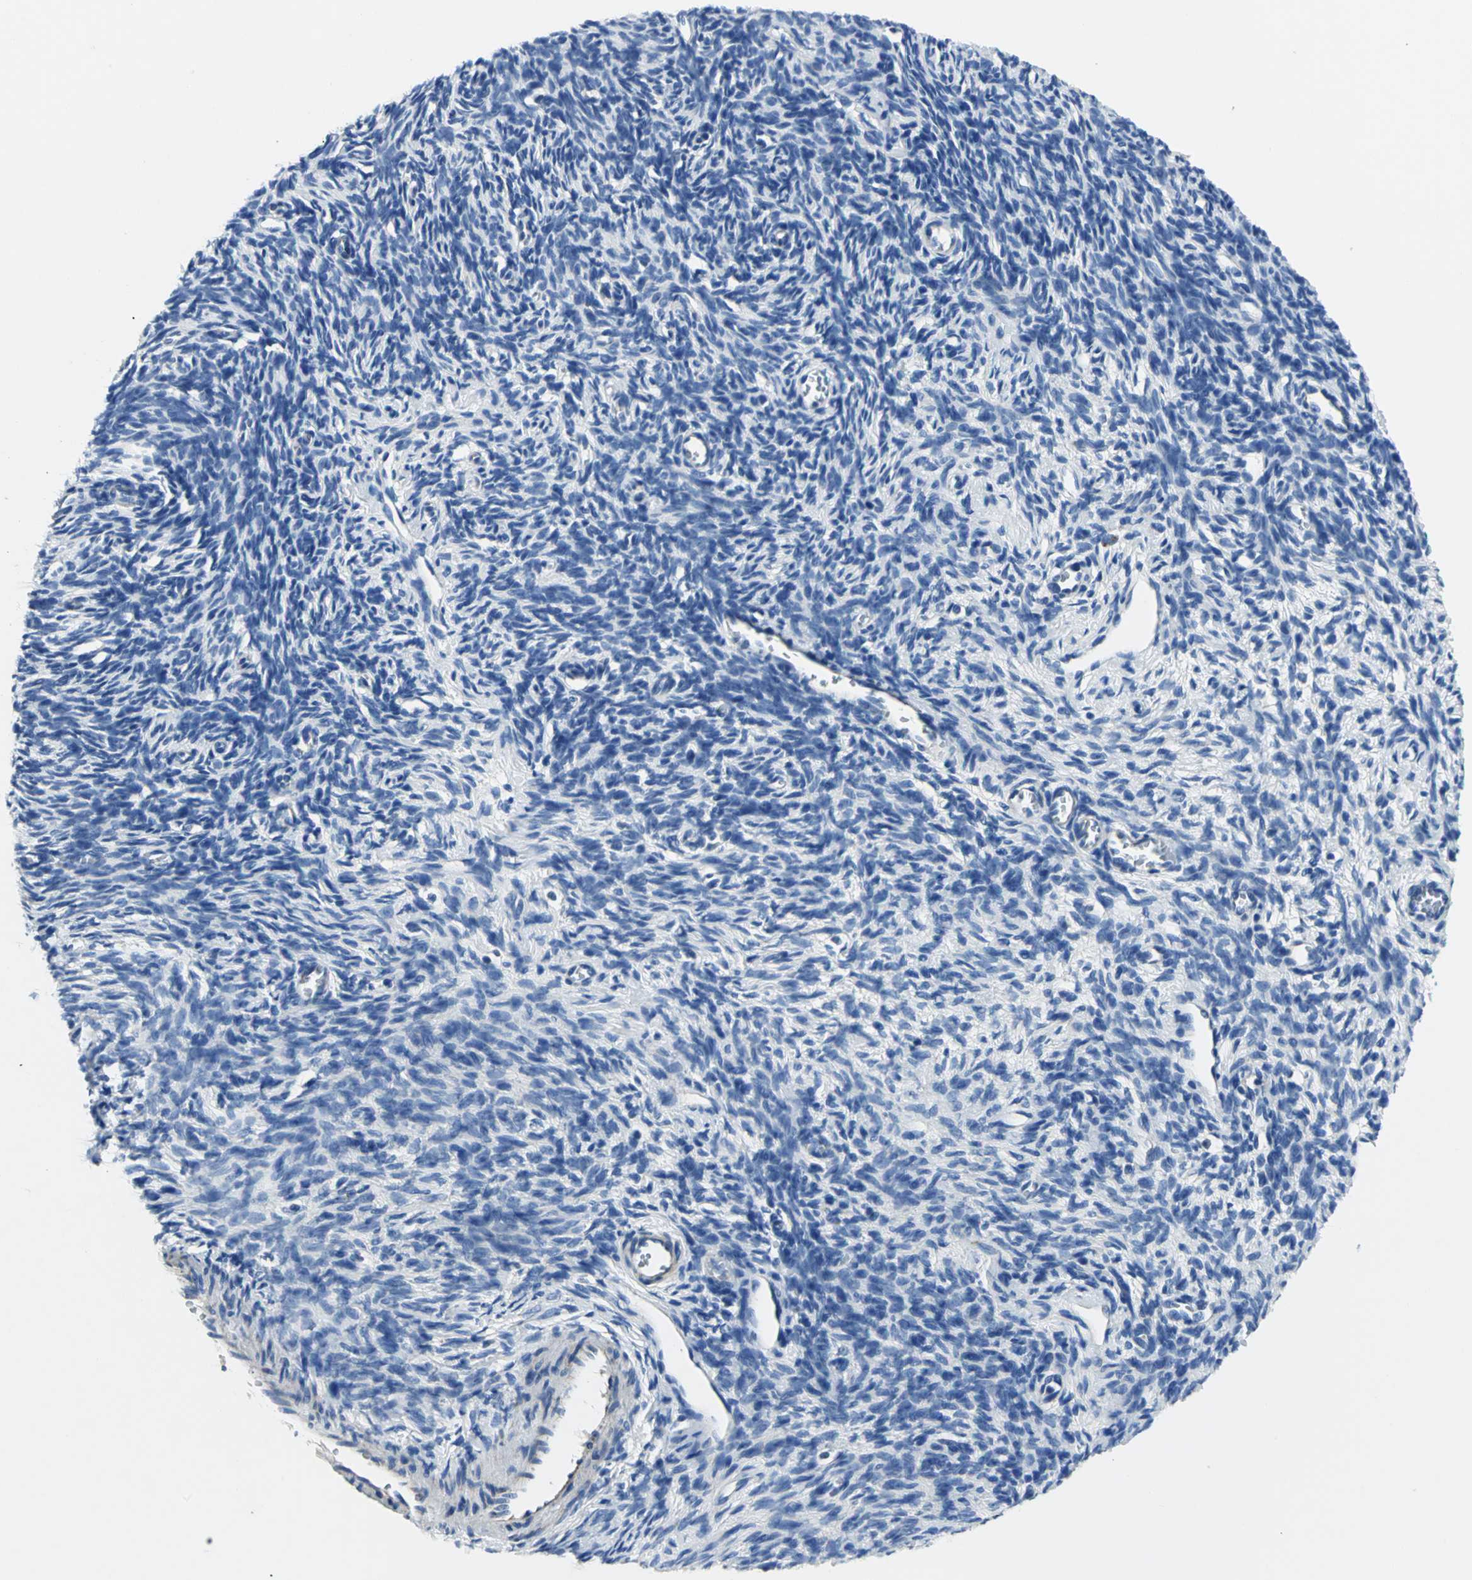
{"staining": {"intensity": "moderate", "quantity": ">75%", "location": "cytoplasmic/membranous"}, "tissue": "ovary", "cell_type": "Follicle cells", "image_type": "normal", "snomed": [{"axis": "morphology", "description": "Normal tissue, NOS"}, {"axis": "topography", "description": "Ovary"}], "caption": "A photomicrograph of ovary stained for a protein reveals moderate cytoplasmic/membranous brown staining in follicle cells. (DAB (3,3'-diaminobenzidine) = brown stain, brightfield microscopy at high magnification).", "gene": "IFI6", "patient": {"sex": "female", "age": 33}}